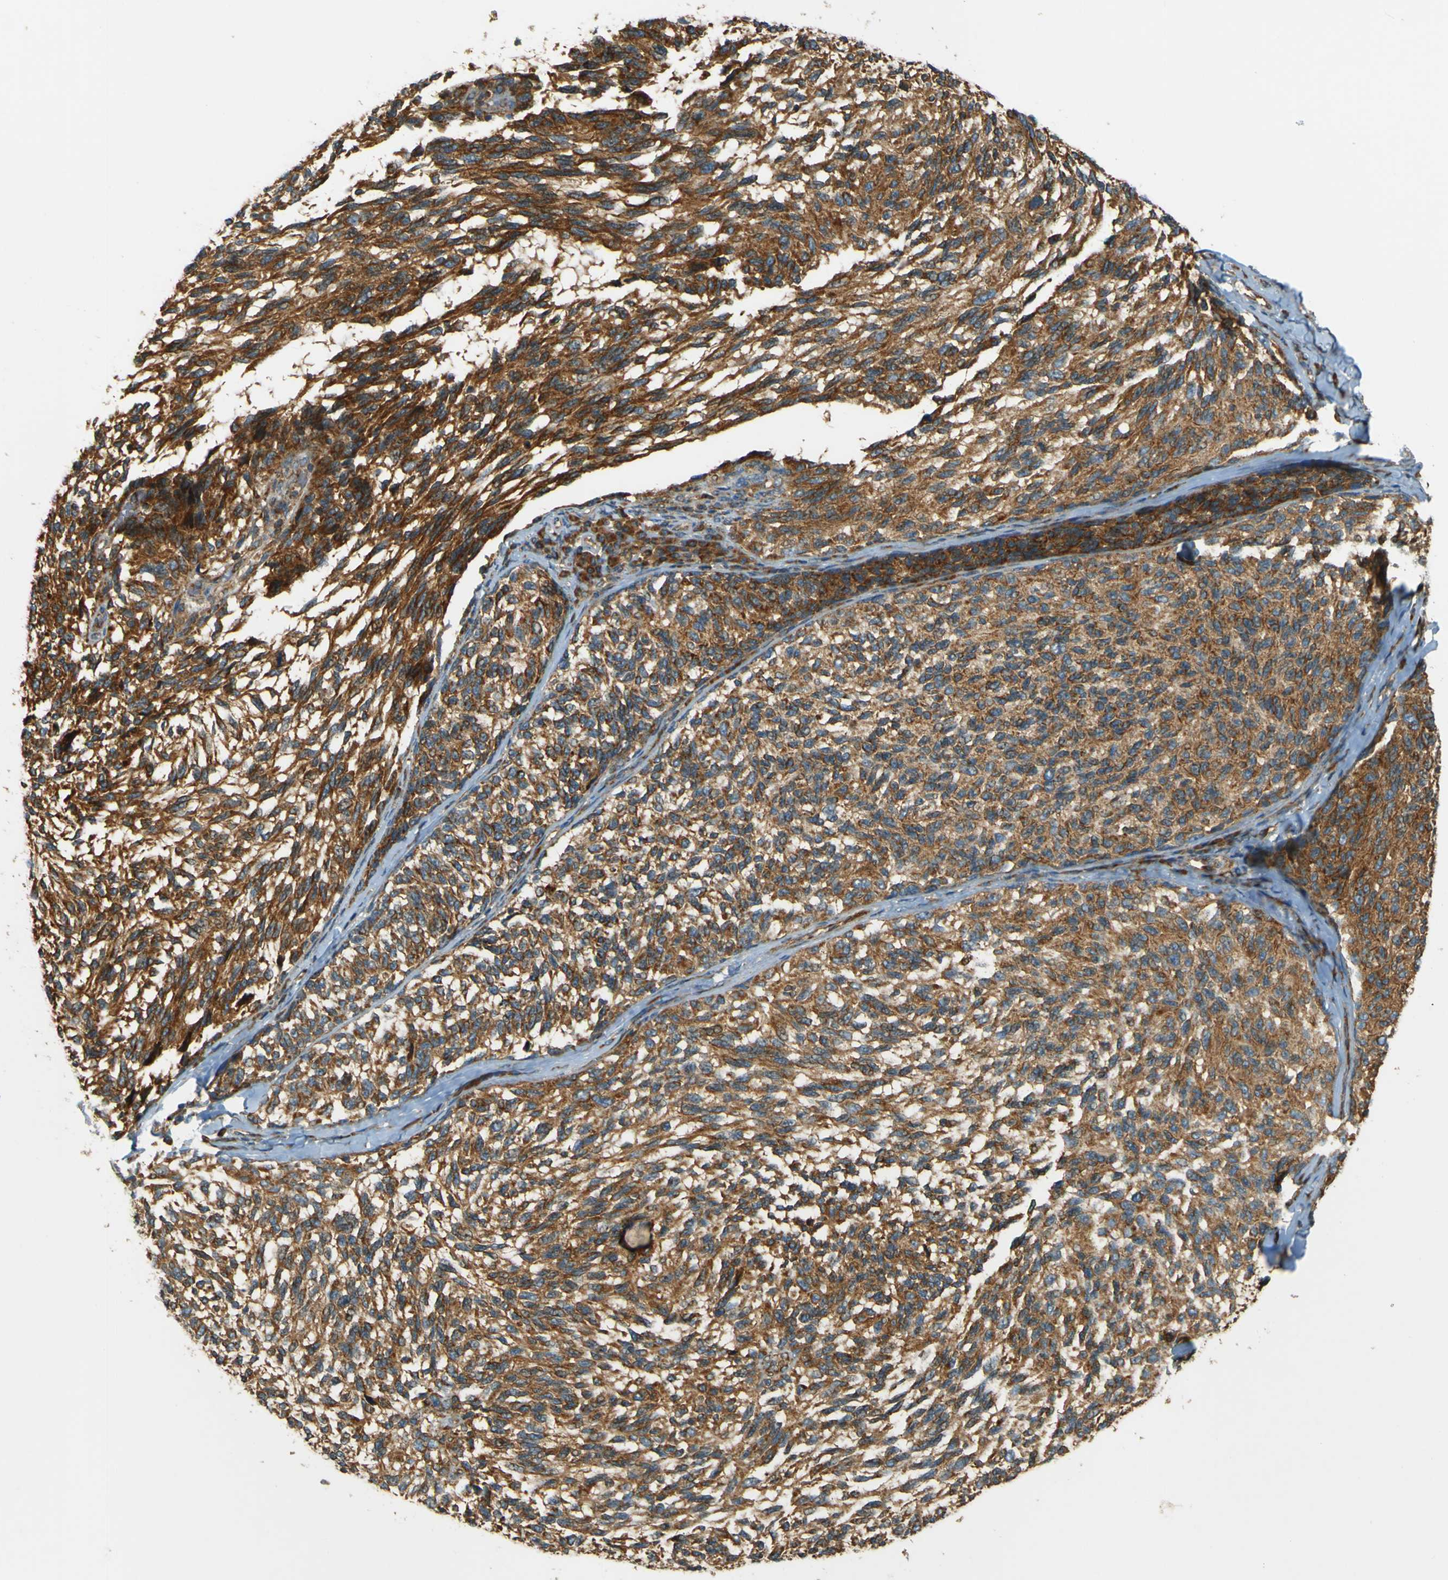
{"staining": {"intensity": "moderate", "quantity": ">75%", "location": "cytoplasmic/membranous"}, "tissue": "melanoma", "cell_type": "Tumor cells", "image_type": "cancer", "snomed": [{"axis": "morphology", "description": "Malignant melanoma, NOS"}, {"axis": "topography", "description": "Skin"}], "caption": "Human melanoma stained with a brown dye exhibits moderate cytoplasmic/membranous positive staining in about >75% of tumor cells.", "gene": "DNAJC5", "patient": {"sex": "female", "age": 73}}